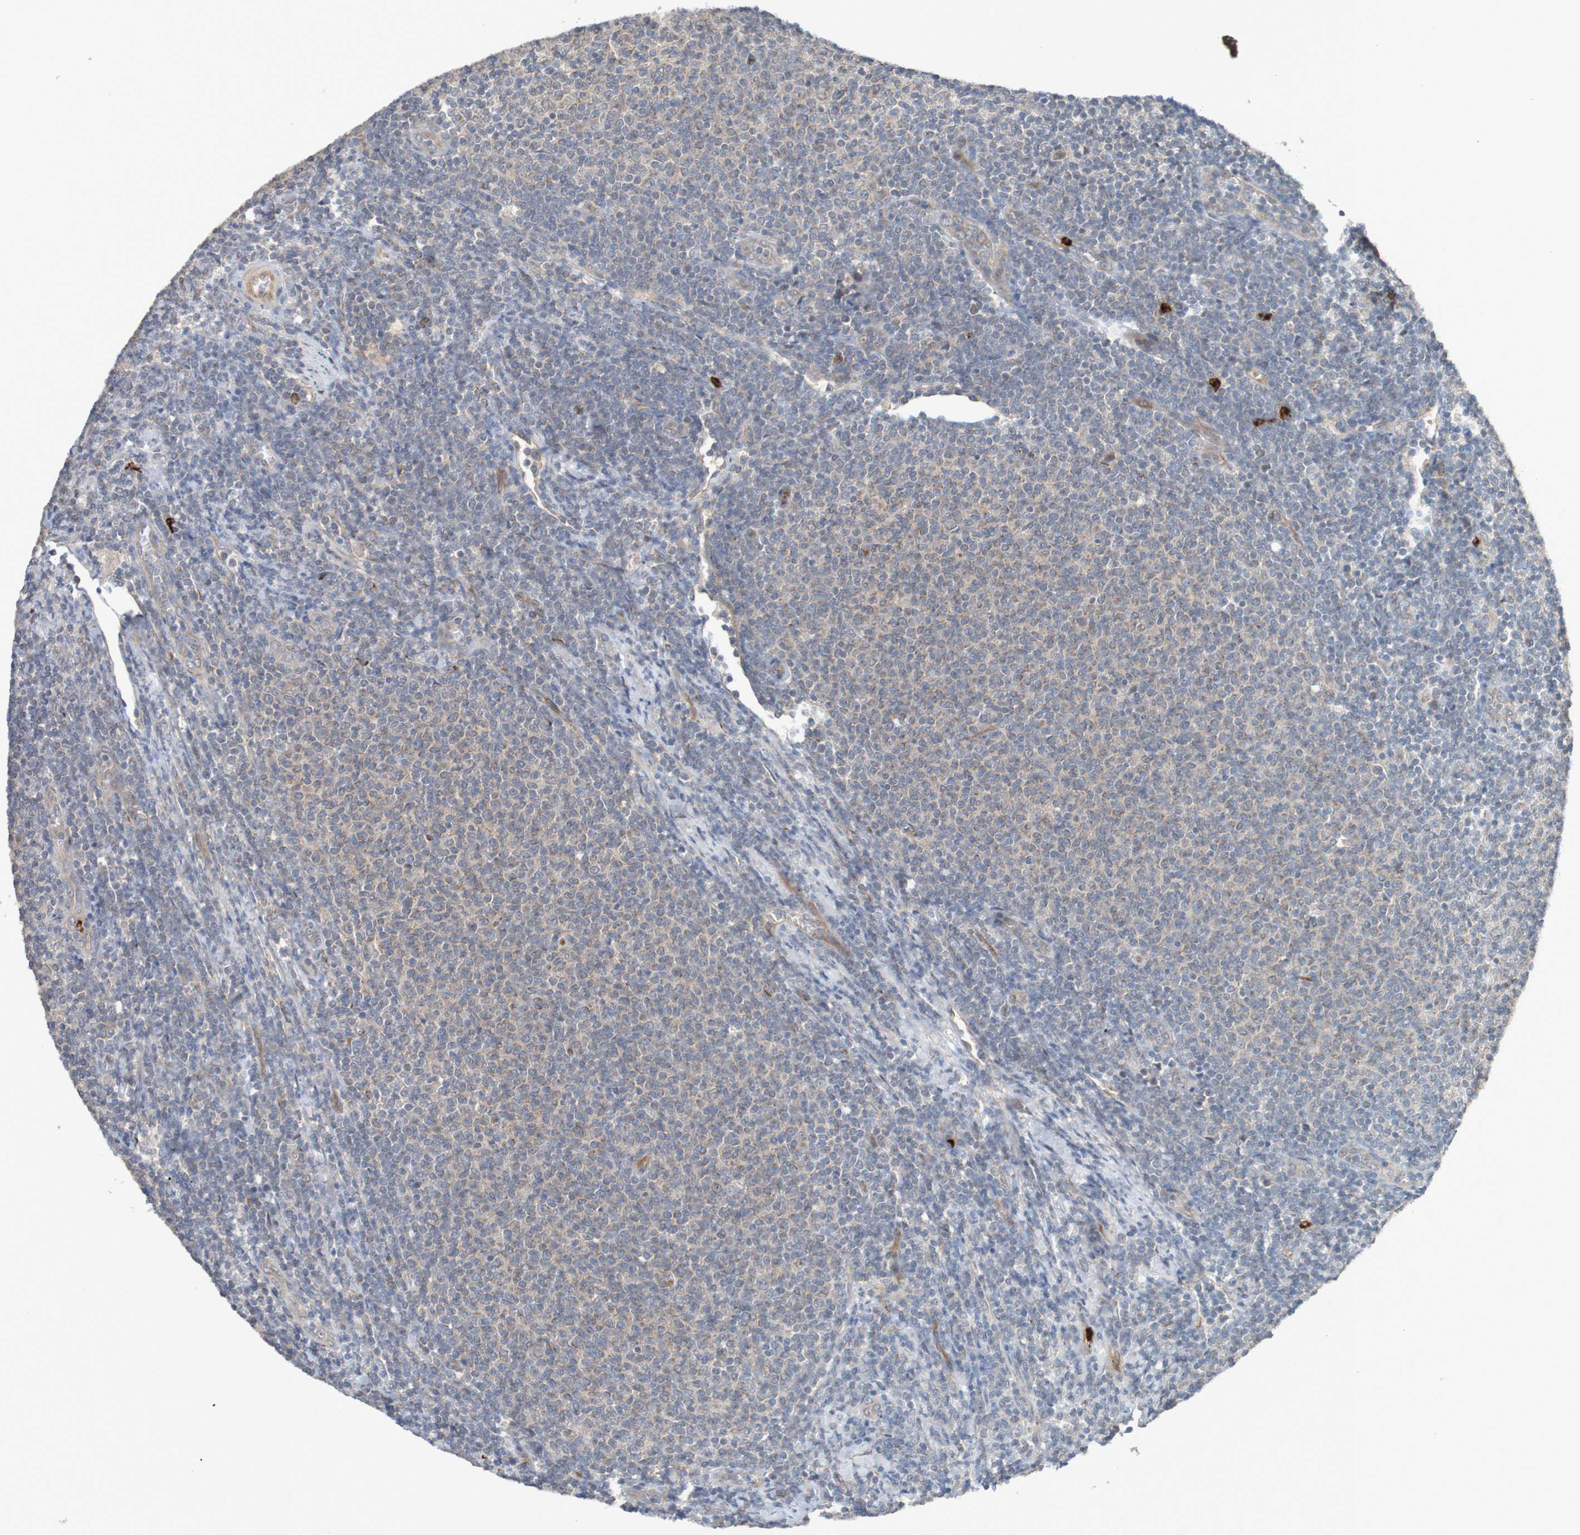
{"staining": {"intensity": "negative", "quantity": "none", "location": "none"}, "tissue": "lymphoma", "cell_type": "Tumor cells", "image_type": "cancer", "snomed": [{"axis": "morphology", "description": "Malignant lymphoma, non-Hodgkin's type, Low grade"}, {"axis": "topography", "description": "Lymph node"}], "caption": "Immunohistochemical staining of malignant lymphoma, non-Hodgkin's type (low-grade) reveals no significant expression in tumor cells. Brightfield microscopy of immunohistochemistry (IHC) stained with DAB (3,3'-diaminobenzidine) (brown) and hematoxylin (blue), captured at high magnification.", "gene": "ST8SIA6", "patient": {"sex": "male", "age": 66}}